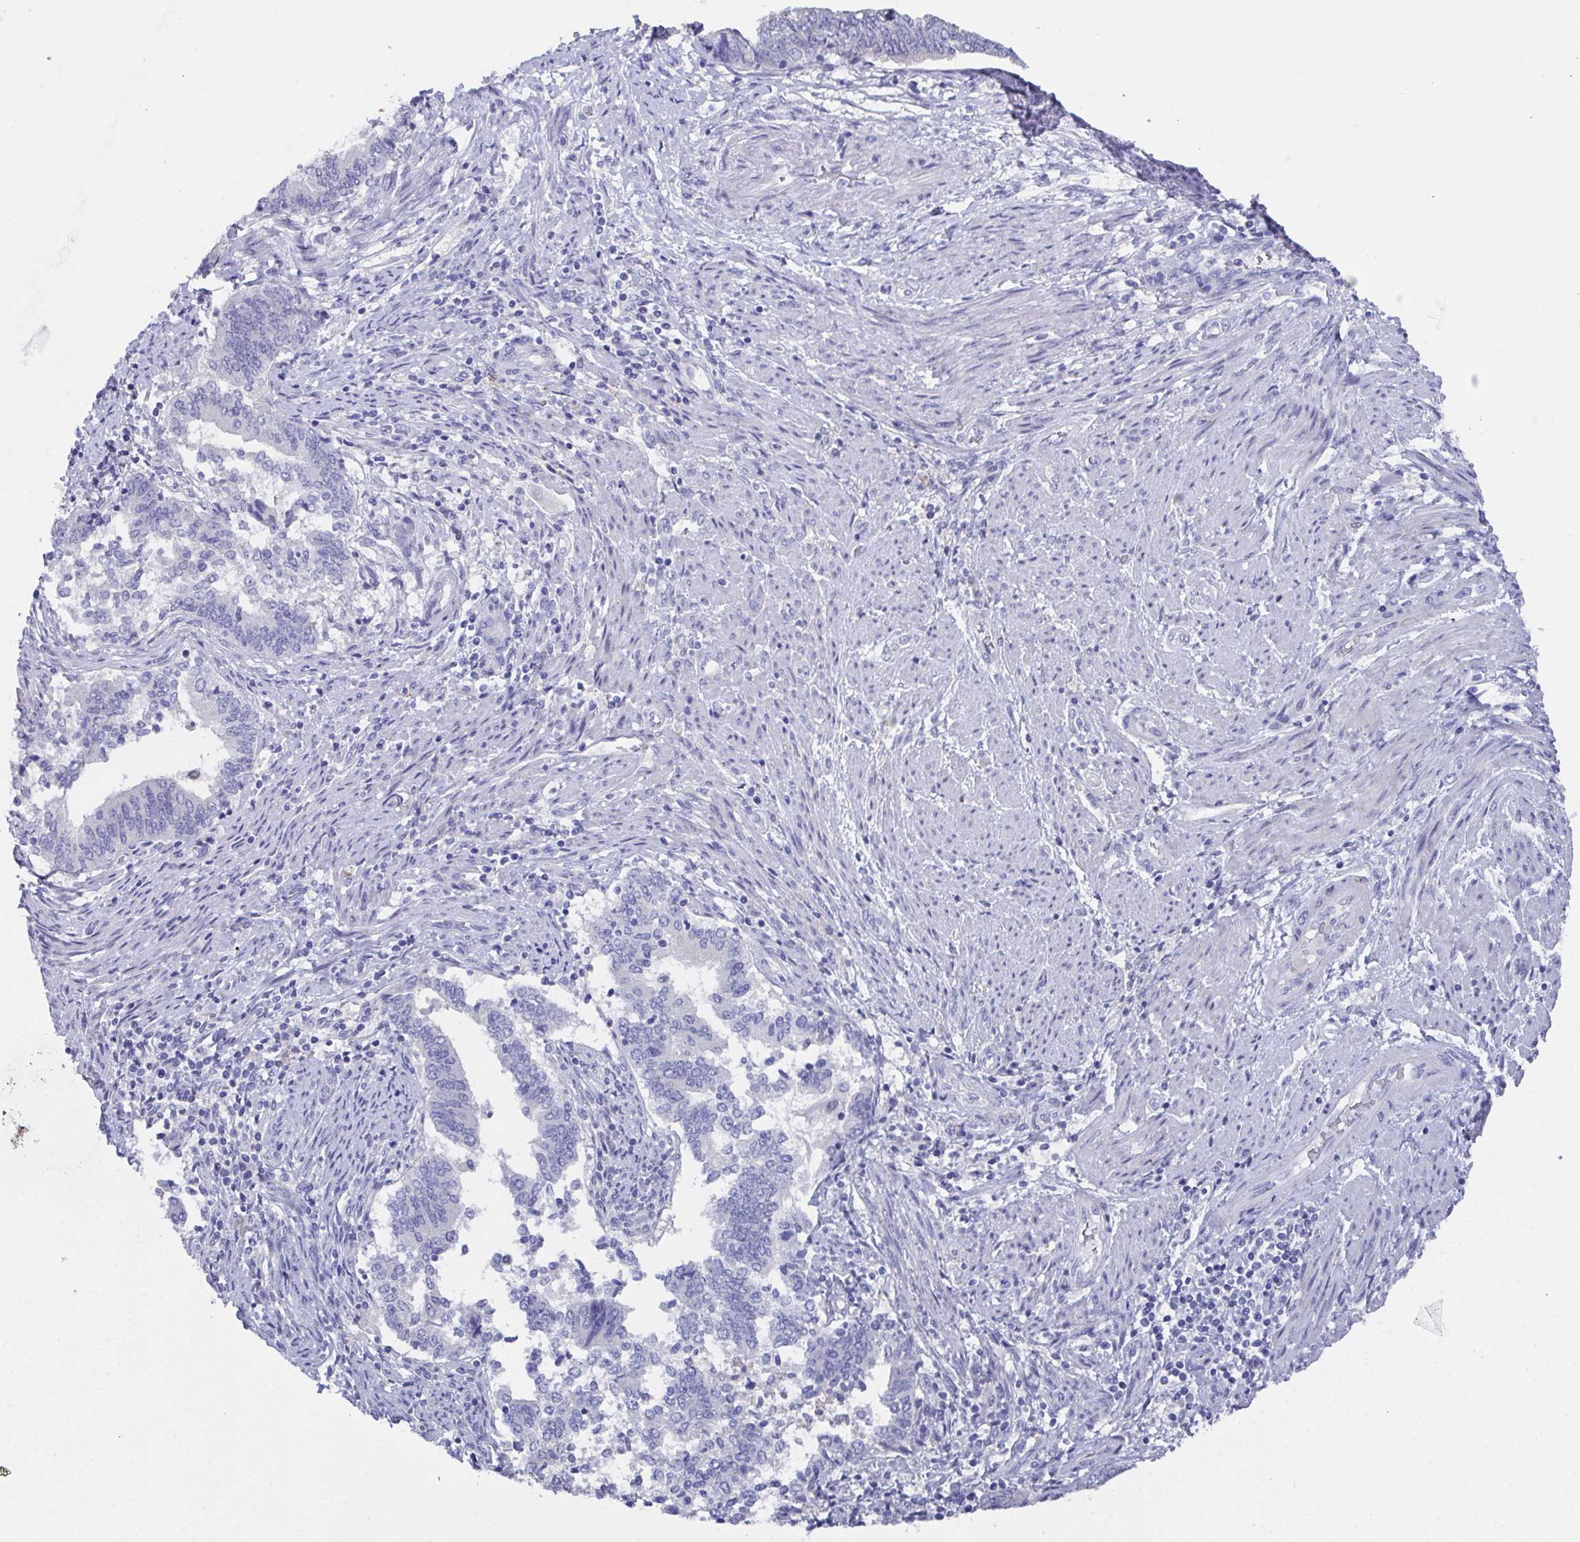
{"staining": {"intensity": "negative", "quantity": "none", "location": "none"}, "tissue": "endometrial cancer", "cell_type": "Tumor cells", "image_type": "cancer", "snomed": [{"axis": "morphology", "description": "Adenocarcinoma, NOS"}, {"axis": "topography", "description": "Endometrium"}], "caption": "Tumor cells are negative for protein expression in human endometrial cancer (adenocarcinoma). The staining is performed using DAB brown chromogen with nuclei counter-stained in using hematoxylin.", "gene": "SSC4D", "patient": {"sex": "female", "age": 65}}